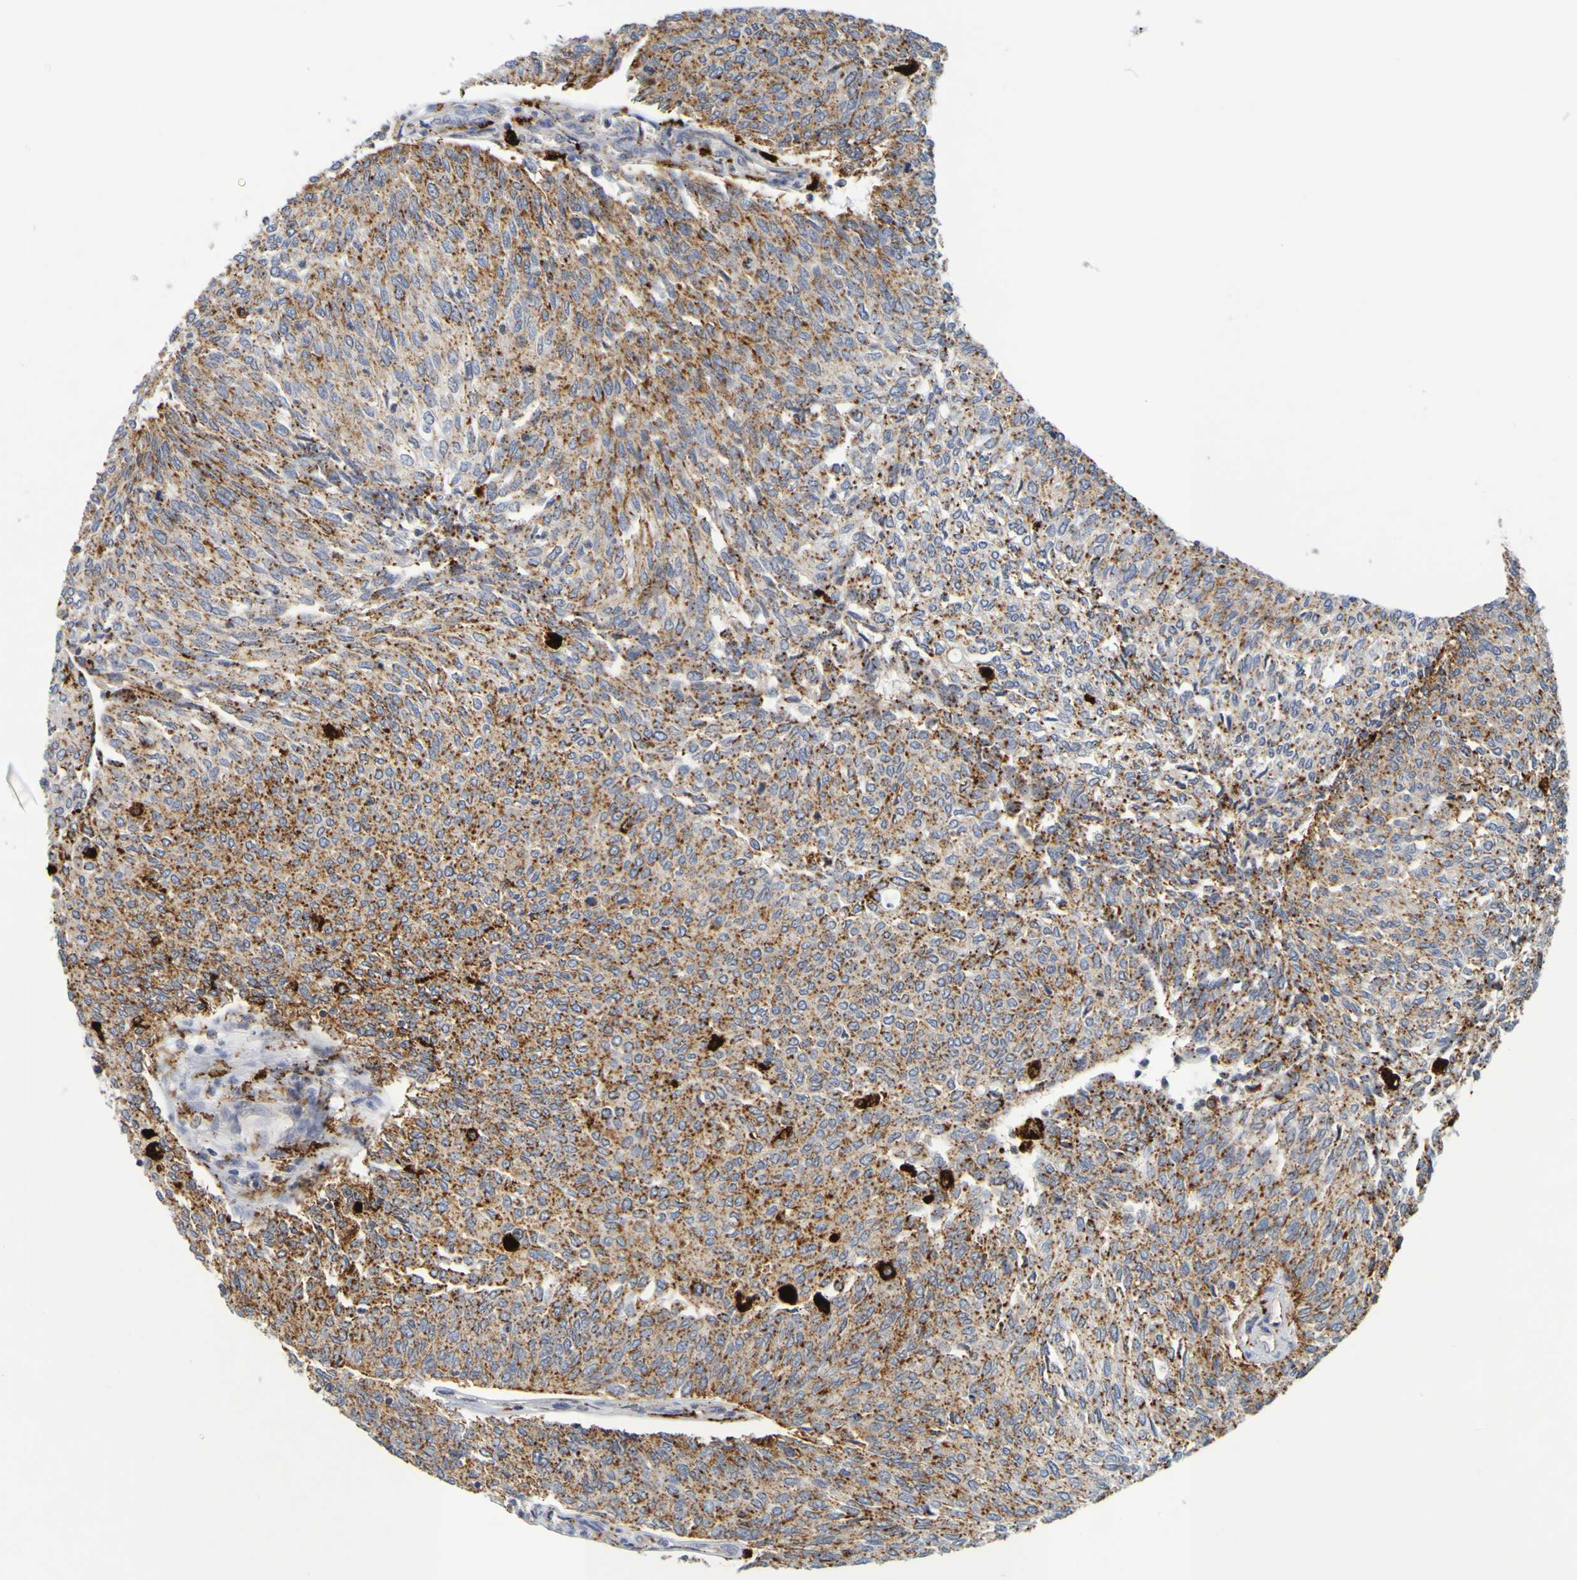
{"staining": {"intensity": "moderate", "quantity": ">75%", "location": "cytoplasmic/membranous"}, "tissue": "urothelial cancer", "cell_type": "Tumor cells", "image_type": "cancer", "snomed": [{"axis": "morphology", "description": "Urothelial carcinoma, Low grade"}, {"axis": "topography", "description": "Urinary bladder"}], "caption": "Human urothelial cancer stained with a protein marker exhibits moderate staining in tumor cells.", "gene": "TPH1", "patient": {"sex": "female", "age": 79}}